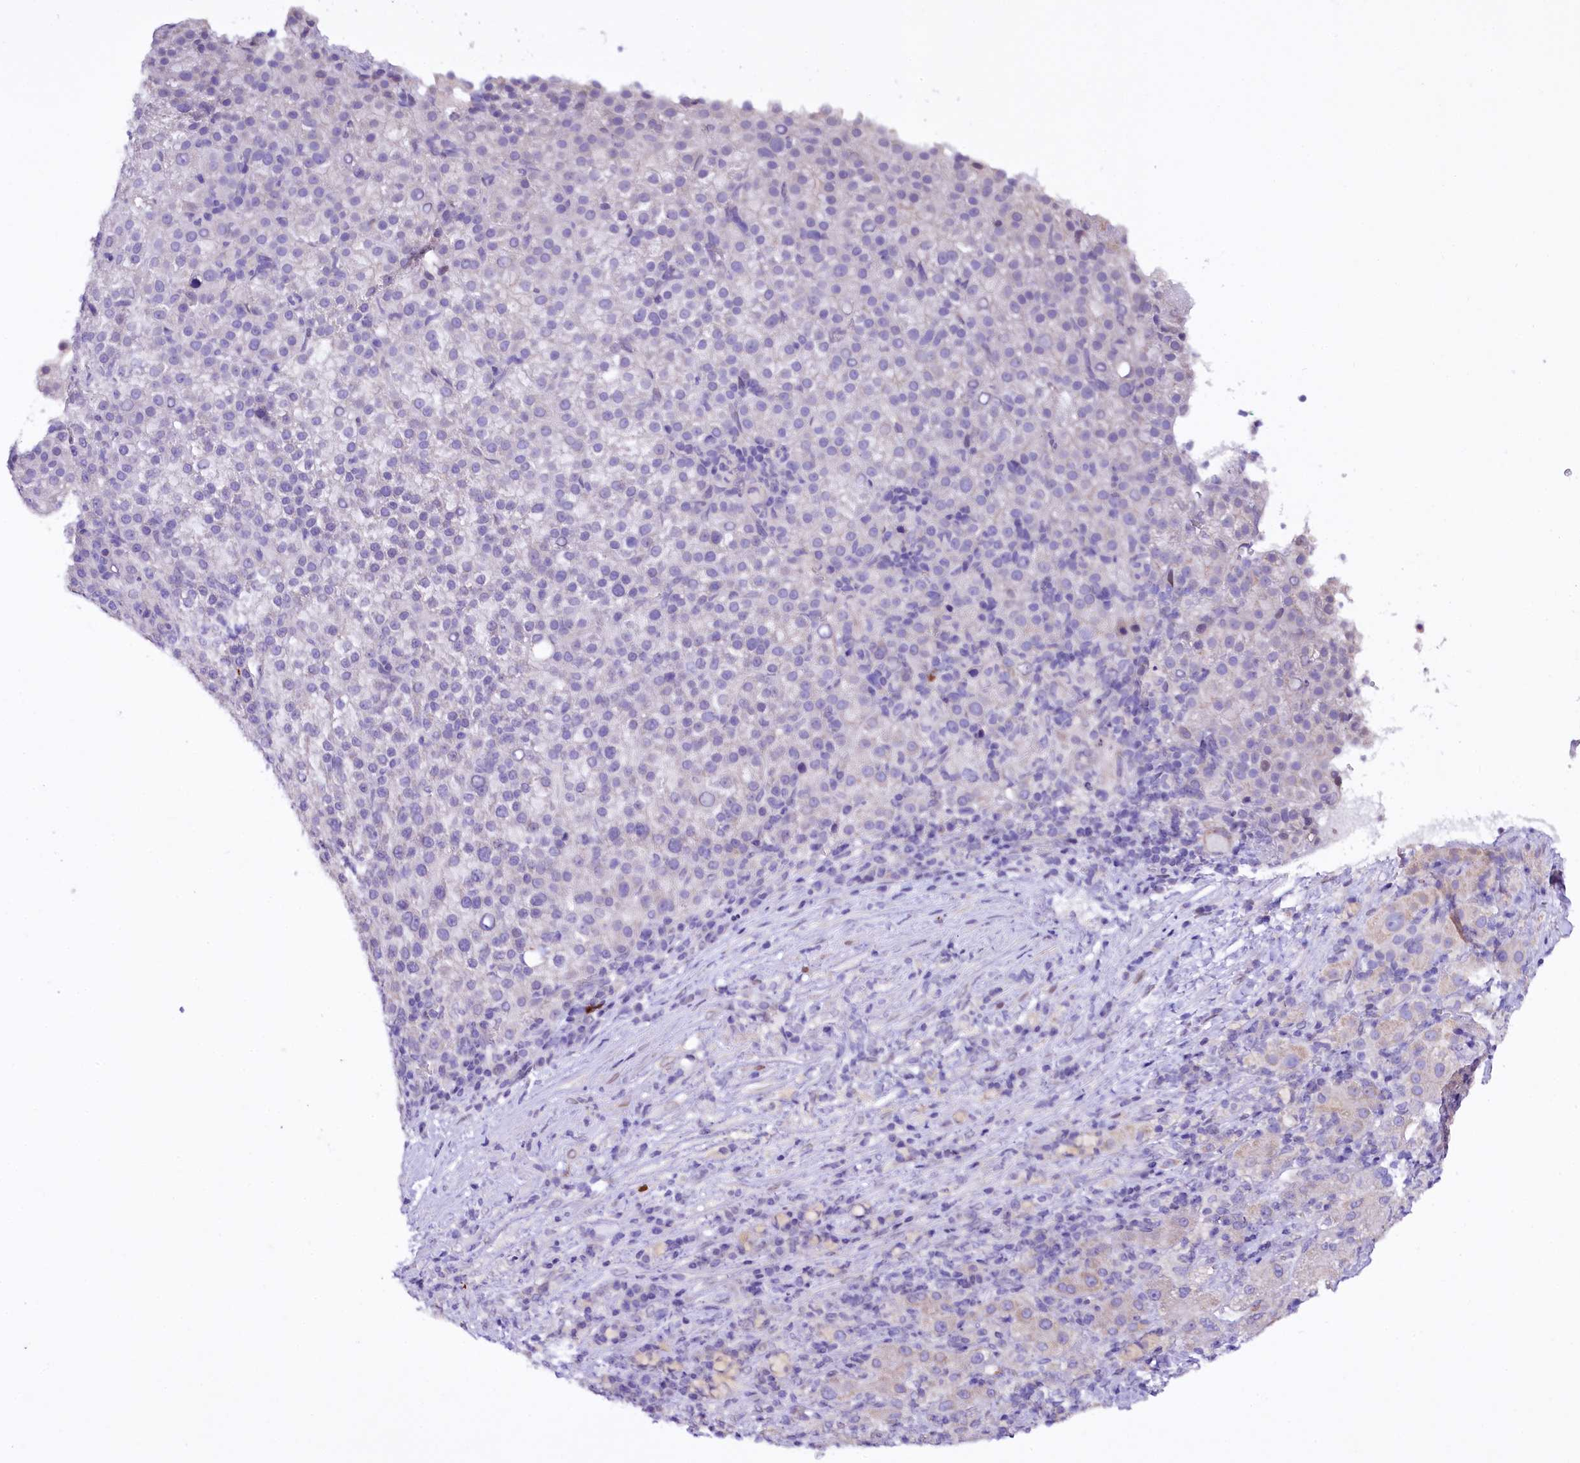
{"staining": {"intensity": "negative", "quantity": "none", "location": "none"}, "tissue": "liver cancer", "cell_type": "Tumor cells", "image_type": "cancer", "snomed": [{"axis": "morphology", "description": "Carcinoma, Hepatocellular, NOS"}, {"axis": "topography", "description": "Liver"}], "caption": "Protein analysis of liver cancer (hepatocellular carcinoma) displays no significant positivity in tumor cells.", "gene": "ZNF226", "patient": {"sex": "female", "age": 58}}